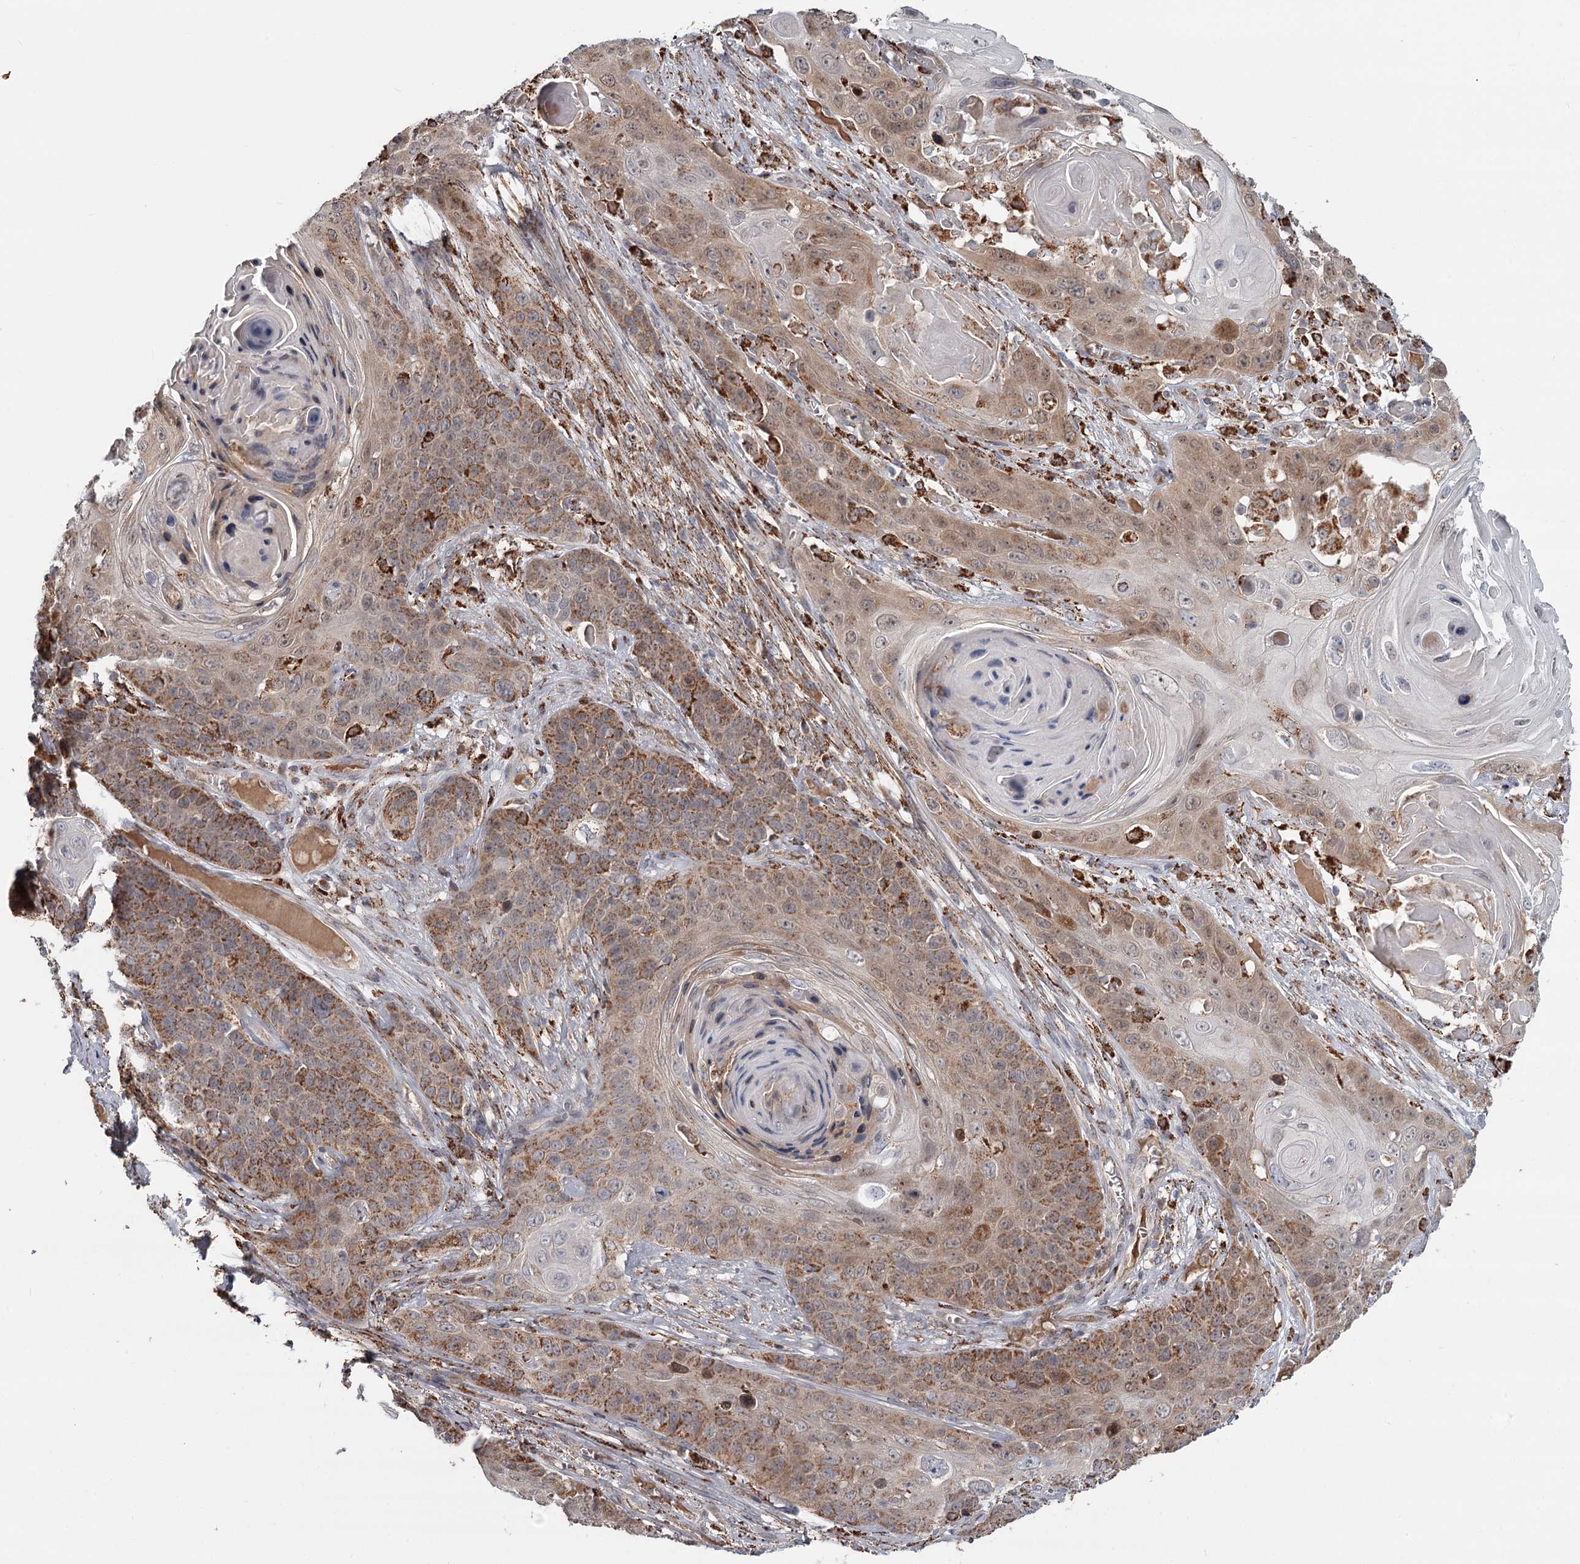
{"staining": {"intensity": "moderate", "quantity": ">75%", "location": "cytoplasmic/membranous"}, "tissue": "skin cancer", "cell_type": "Tumor cells", "image_type": "cancer", "snomed": [{"axis": "morphology", "description": "Squamous cell carcinoma, NOS"}, {"axis": "topography", "description": "Skin"}], "caption": "The photomicrograph displays immunohistochemical staining of skin squamous cell carcinoma. There is moderate cytoplasmic/membranous staining is identified in approximately >75% of tumor cells.", "gene": "CDC123", "patient": {"sex": "male", "age": 55}}